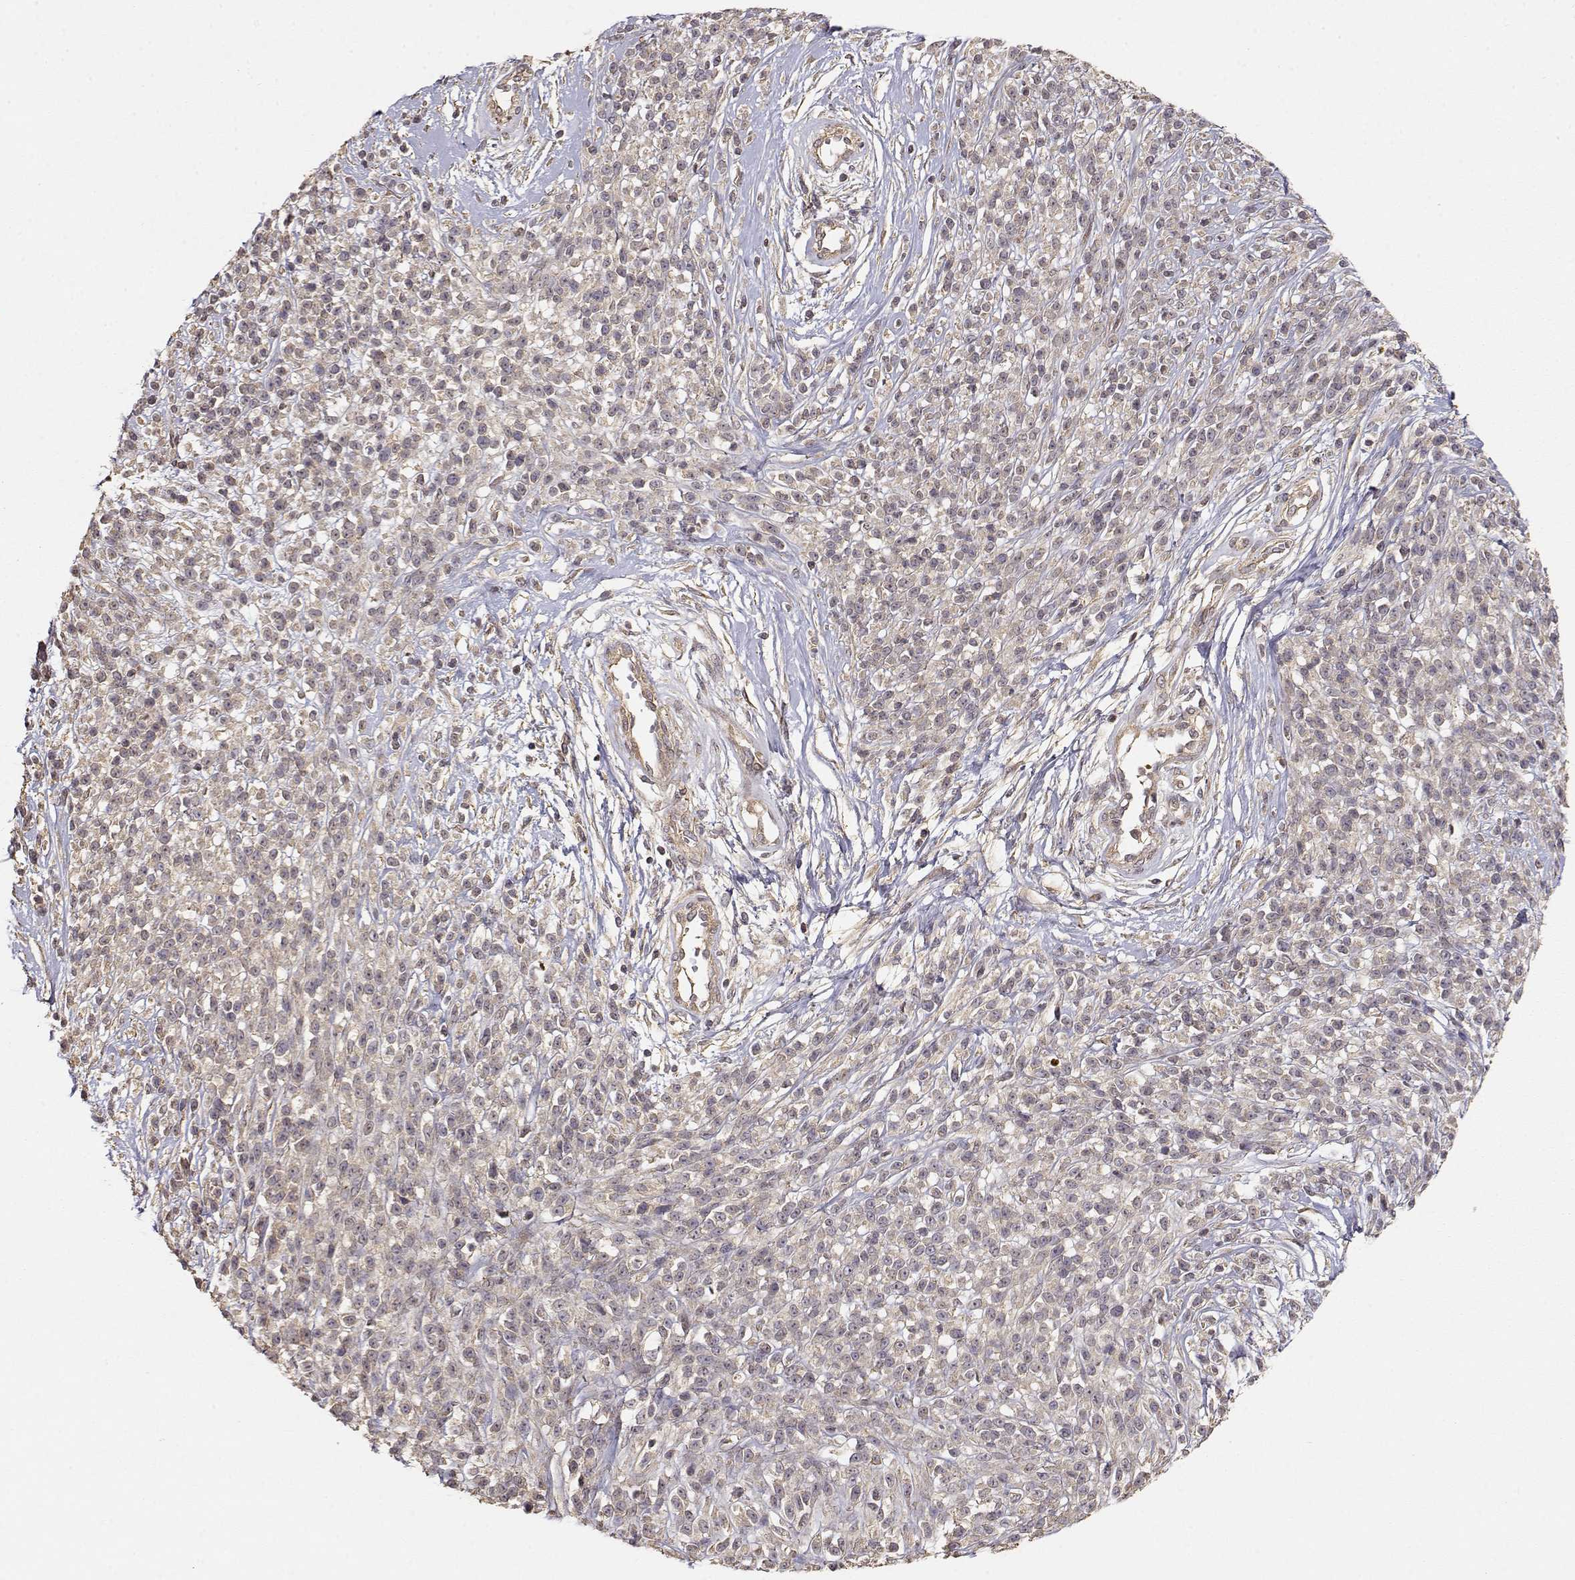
{"staining": {"intensity": "weak", "quantity": ">75%", "location": "cytoplasmic/membranous"}, "tissue": "melanoma", "cell_type": "Tumor cells", "image_type": "cancer", "snomed": [{"axis": "morphology", "description": "Malignant melanoma, NOS"}, {"axis": "topography", "description": "Skin"}, {"axis": "topography", "description": "Skin of trunk"}], "caption": "High-power microscopy captured an immunohistochemistry (IHC) photomicrograph of melanoma, revealing weak cytoplasmic/membranous positivity in about >75% of tumor cells. Ihc stains the protein in brown and the nuclei are stained blue.", "gene": "PICK1", "patient": {"sex": "male", "age": 74}}